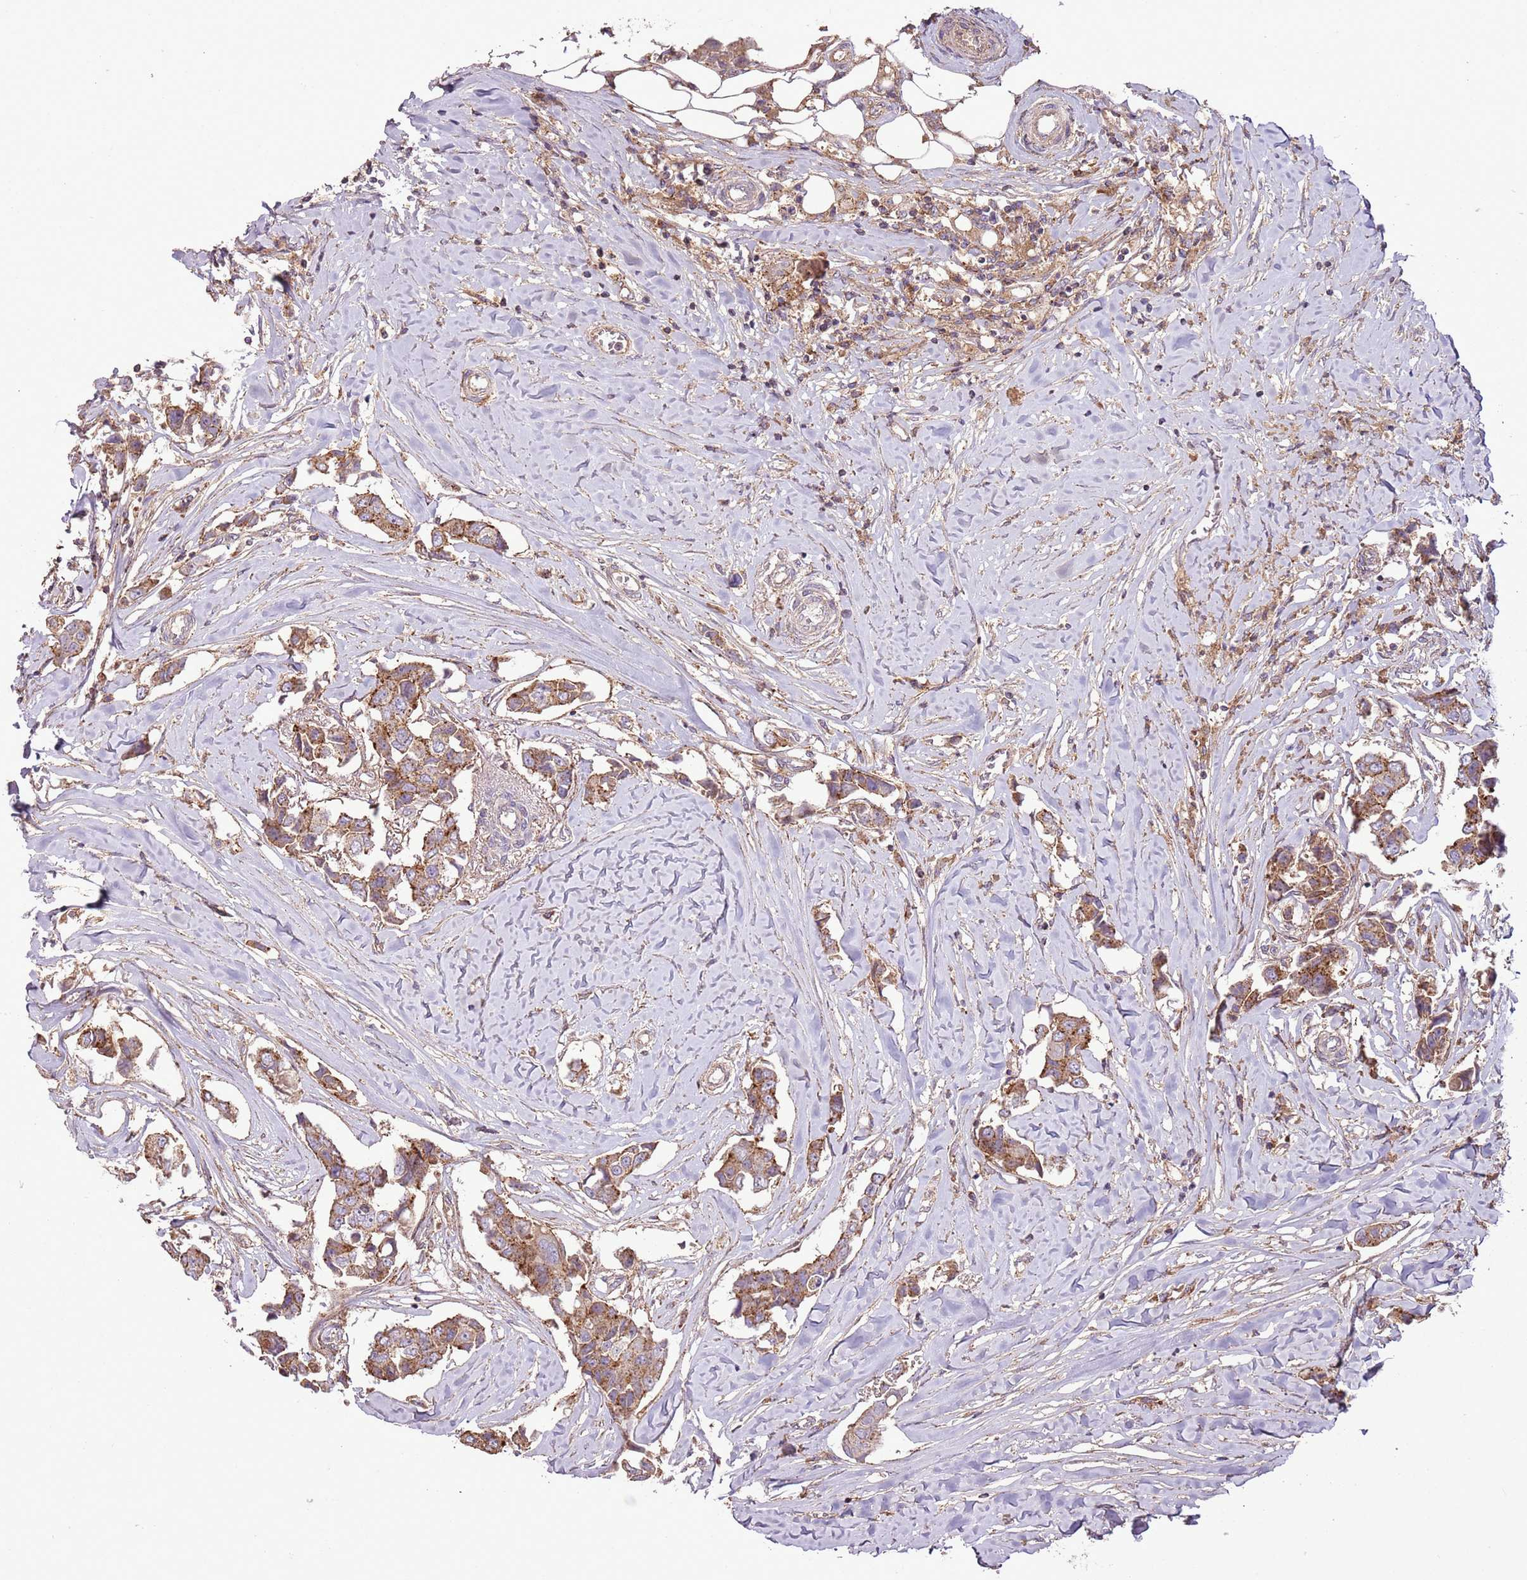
{"staining": {"intensity": "moderate", "quantity": ">75%", "location": "cytoplasmic/membranous"}, "tissue": "breast cancer", "cell_type": "Tumor cells", "image_type": "cancer", "snomed": [{"axis": "morphology", "description": "Duct carcinoma"}, {"axis": "topography", "description": "Breast"}], "caption": "Human breast cancer stained with a protein marker demonstrates moderate staining in tumor cells.", "gene": "ANKRD24", "patient": {"sex": "female", "age": 80}}